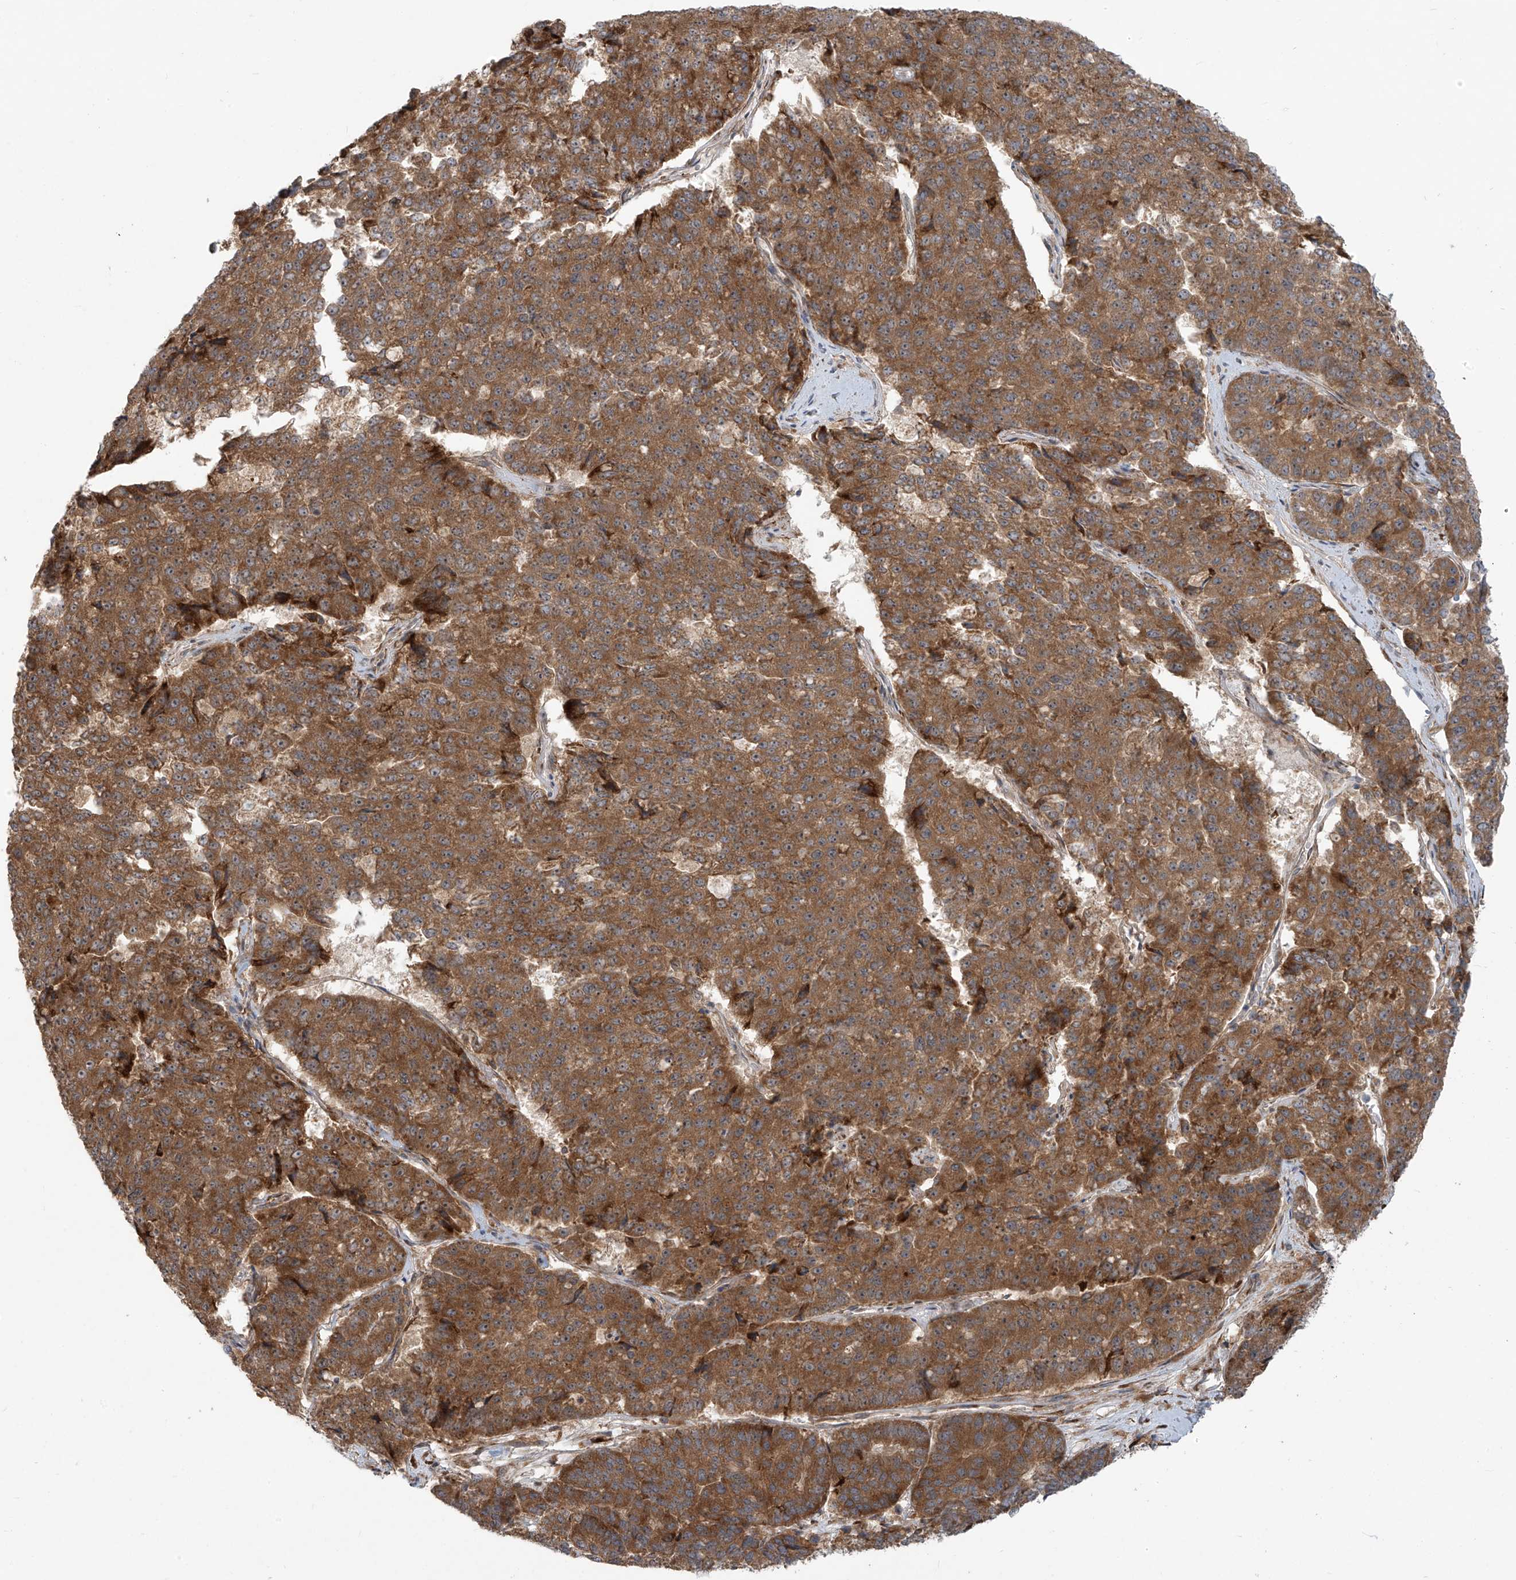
{"staining": {"intensity": "moderate", "quantity": ">75%", "location": "cytoplasmic/membranous"}, "tissue": "pancreatic cancer", "cell_type": "Tumor cells", "image_type": "cancer", "snomed": [{"axis": "morphology", "description": "Adenocarcinoma, NOS"}, {"axis": "topography", "description": "Pancreas"}], "caption": "Immunohistochemical staining of human adenocarcinoma (pancreatic) reveals moderate cytoplasmic/membranous protein positivity in about >75% of tumor cells.", "gene": "KATNIP", "patient": {"sex": "male", "age": 50}}